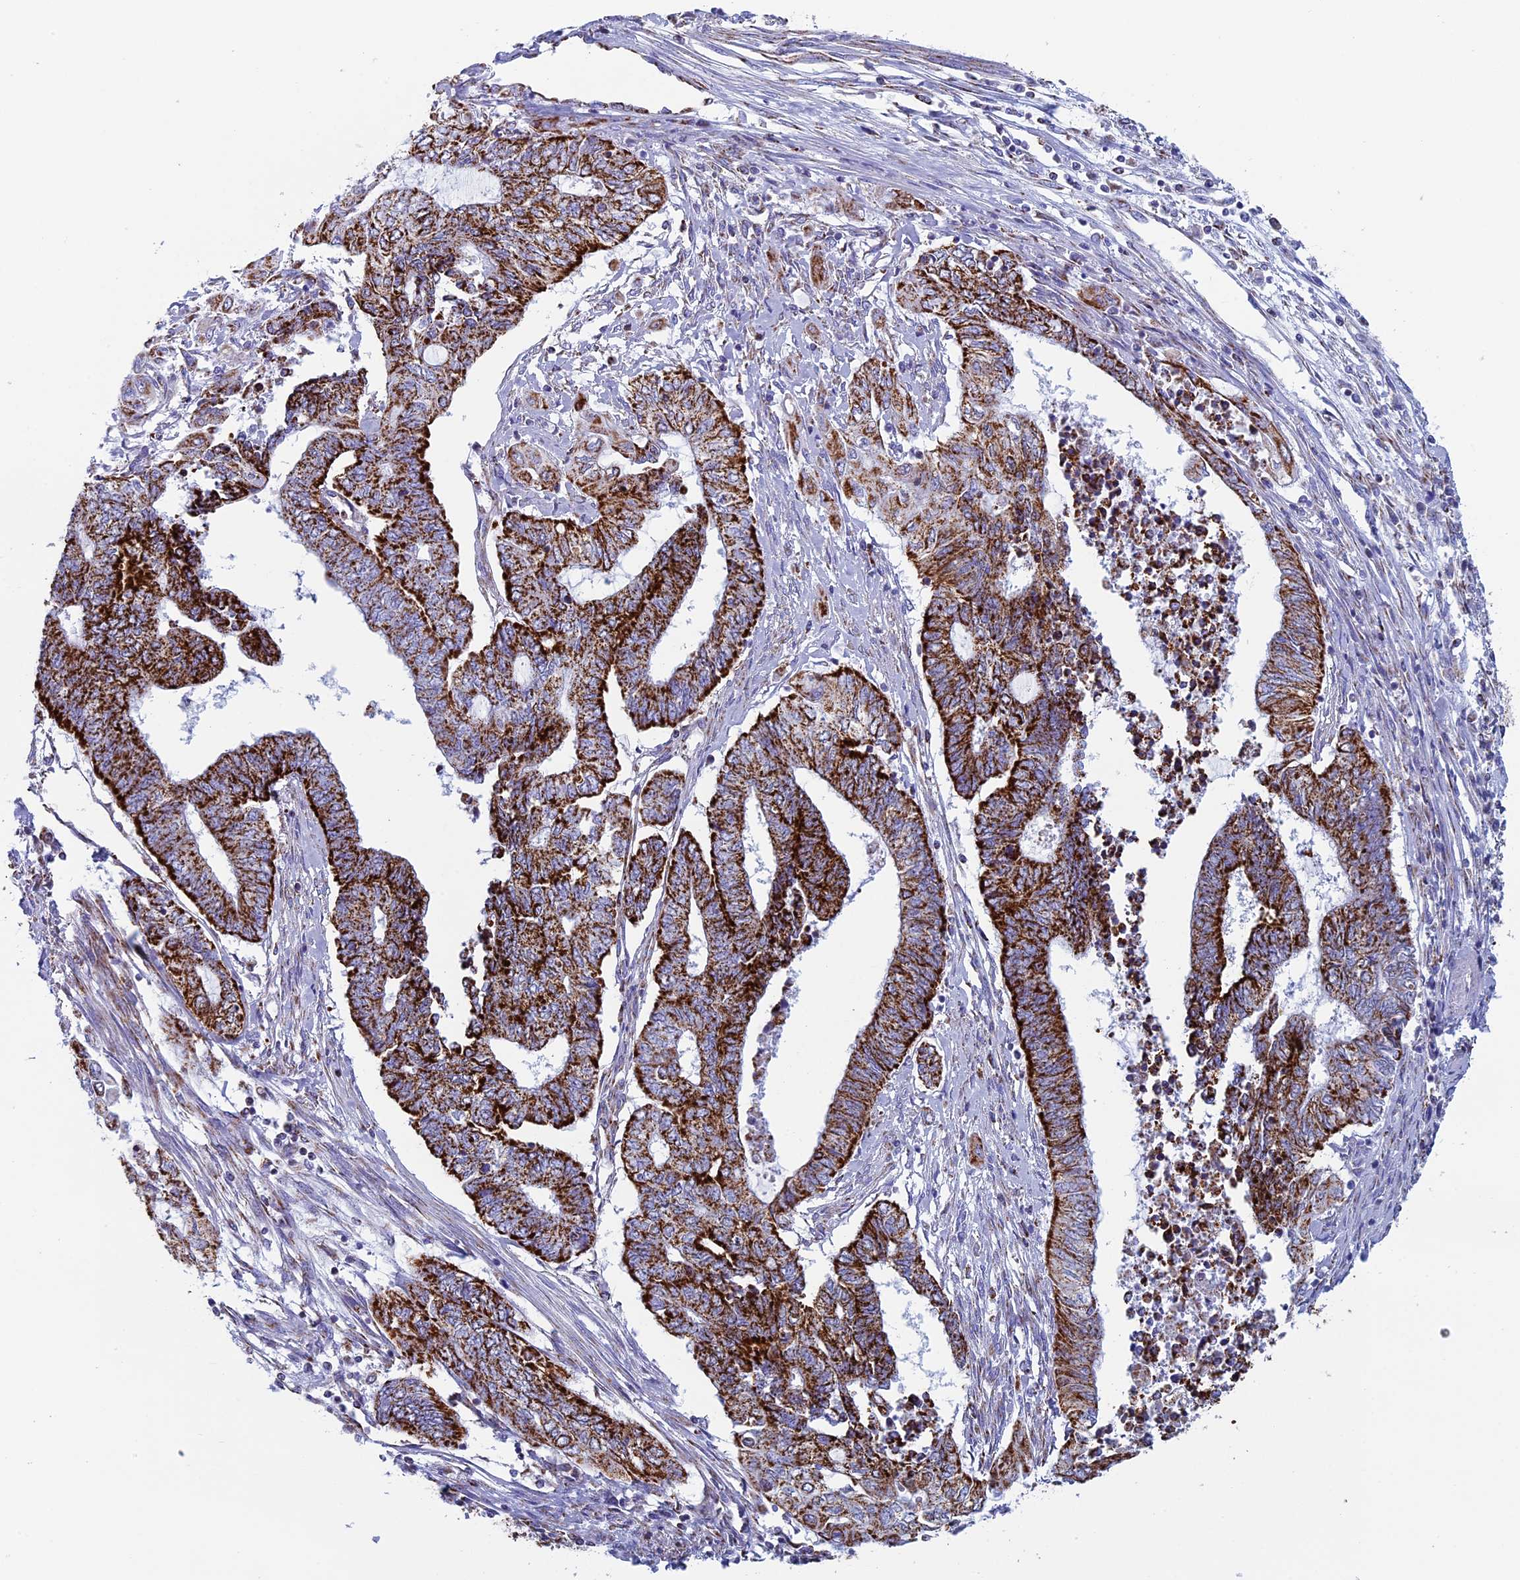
{"staining": {"intensity": "strong", "quantity": ">75%", "location": "cytoplasmic/membranous"}, "tissue": "endometrial cancer", "cell_type": "Tumor cells", "image_type": "cancer", "snomed": [{"axis": "morphology", "description": "Adenocarcinoma, NOS"}, {"axis": "topography", "description": "Uterus"}, {"axis": "topography", "description": "Endometrium"}], "caption": "A histopathology image of human adenocarcinoma (endometrial) stained for a protein shows strong cytoplasmic/membranous brown staining in tumor cells. (DAB (3,3'-diaminobenzidine) IHC with brightfield microscopy, high magnification).", "gene": "UQCRFS1", "patient": {"sex": "female", "age": 70}}